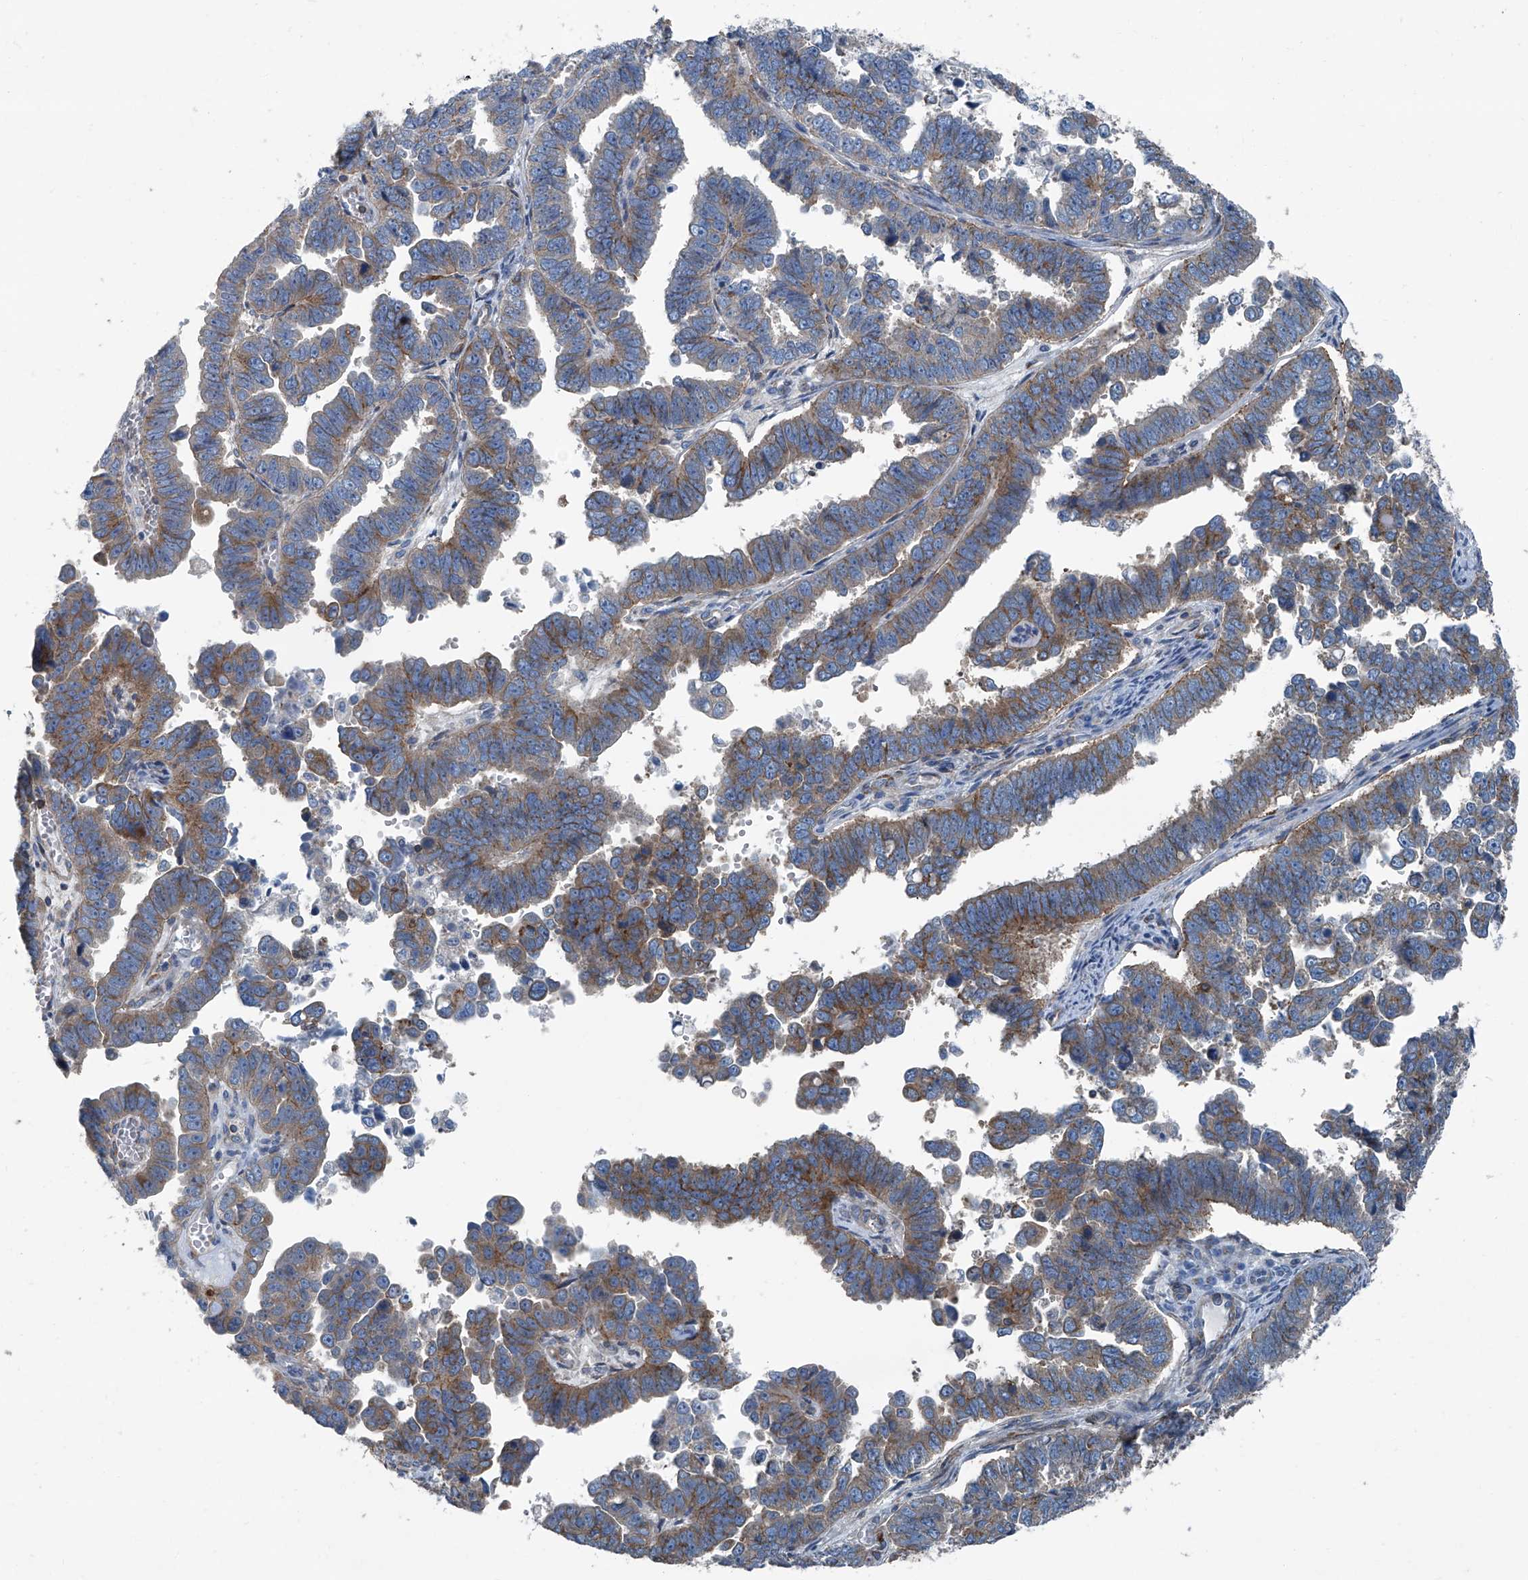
{"staining": {"intensity": "moderate", "quantity": "25%-75%", "location": "cytoplasmic/membranous"}, "tissue": "endometrial cancer", "cell_type": "Tumor cells", "image_type": "cancer", "snomed": [{"axis": "morphology", "description": "Adenocarcinoma, NOS"}, {"axis": "topography", "description": "Endometrium"}], "caption": "DAB (3,3'-diaminobenzidine) immunohistochemical staining of human endometrial adenocarcinoma demonstrates moderate cytoplasmic/membranous protein staining in approximately 25%-75% of tumor cells. (DAB (3,3'-diaminobenzidine) IHC, brown staining for protein, blue staining for nuclei).", "gene": "SEPTIN7", "patient": {"sex": "female", "age": 75}}